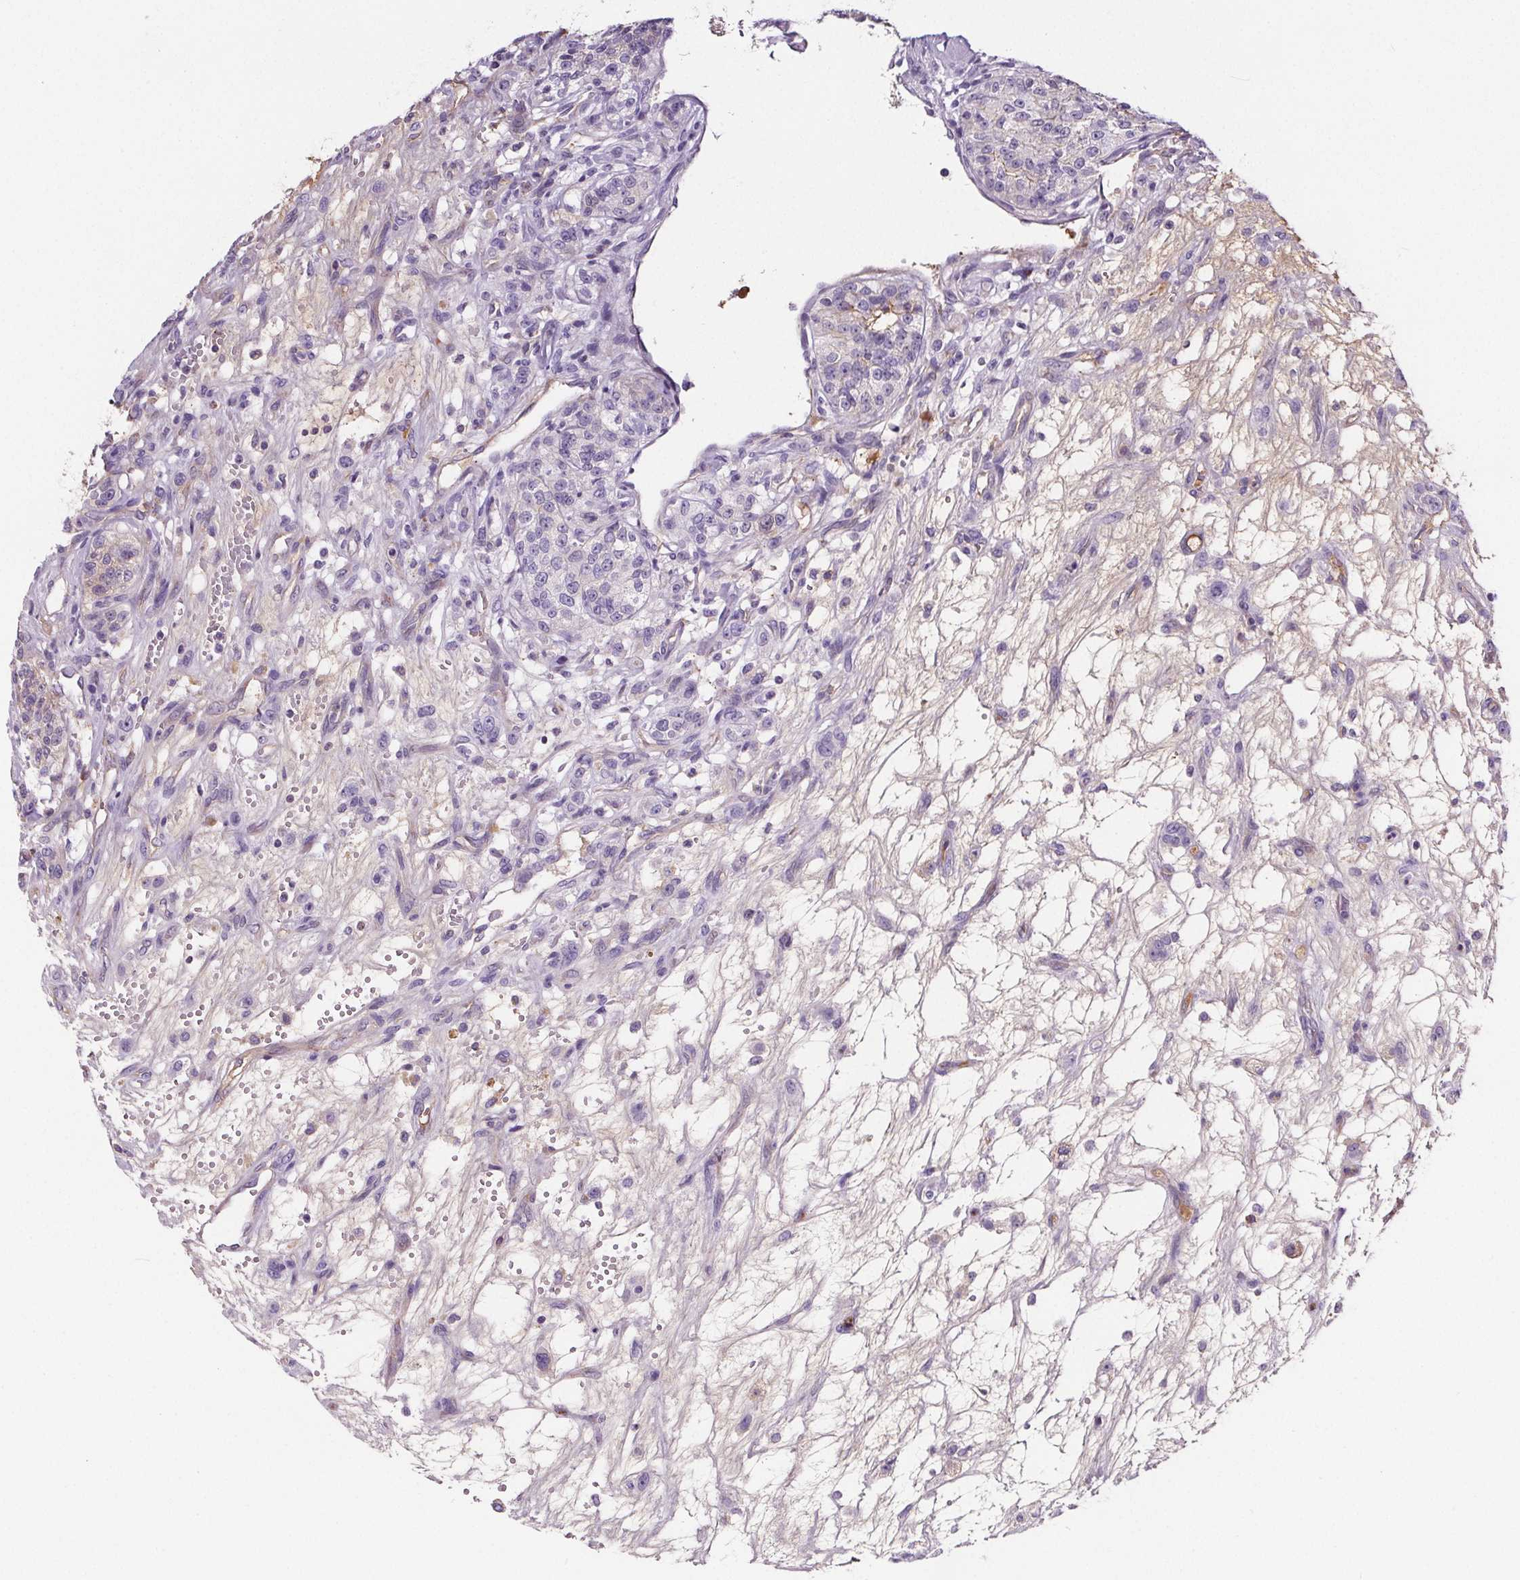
{"staining": {"intensity": "negative", "quantity": "none", "location": "none"}, "tissue": "renal cancer", "cell_type": "Tumor cells", "image_type": "cancer", "snomed": [{"axis": "morphology", "description": "Adenocarcinoma, NOS"}, {"axis": "topography", "description": "Kidney"}], "caption": "Immunohistochemistry of renal adenocarcinoma shows no staining in tumor cells.", "gene": "CD5L", "patient": {"sex": "female", "age": 63}}